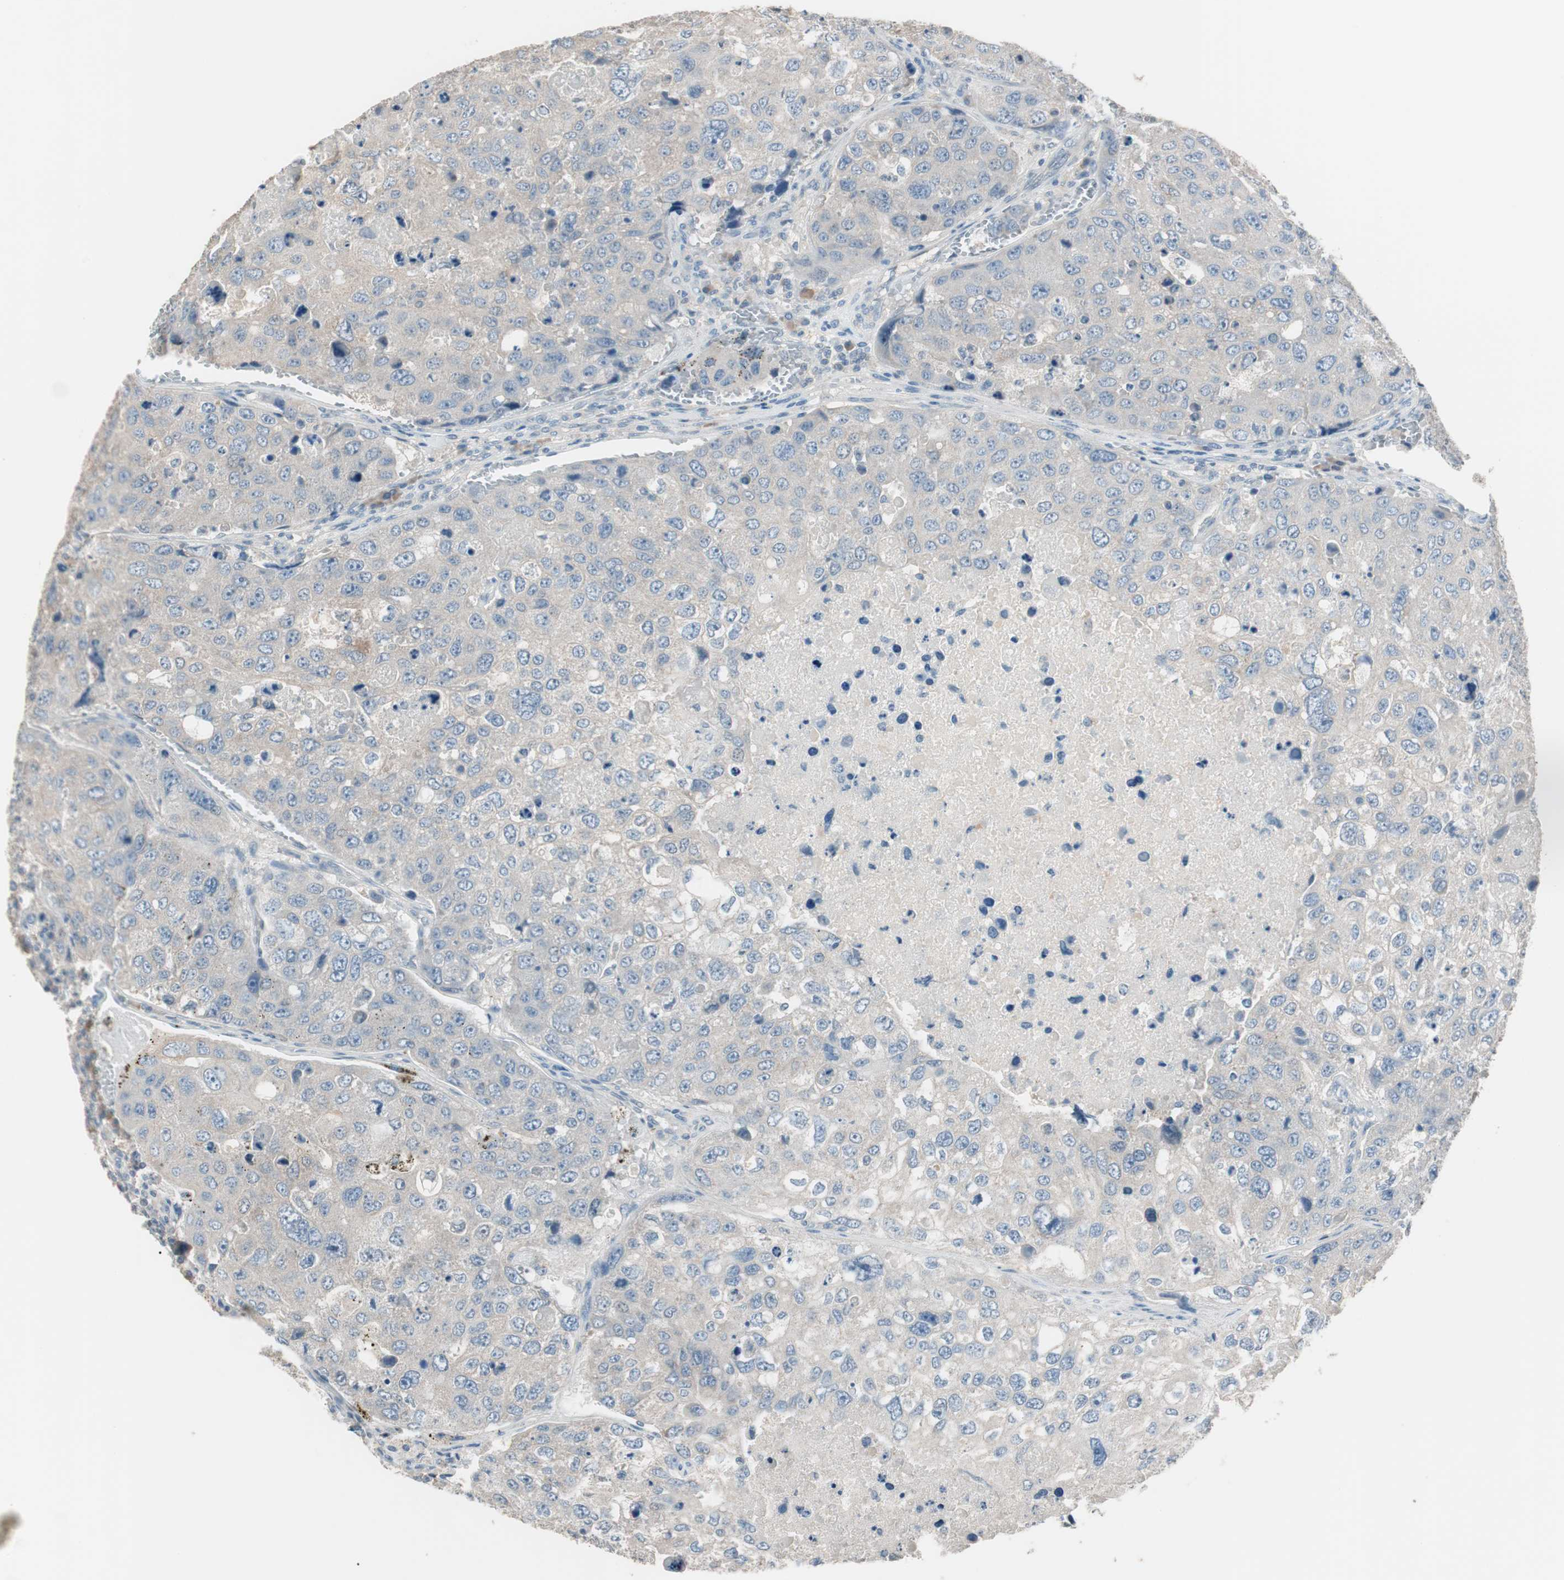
{"staining": {"intensity": "weak", "quantity": "25%-75%", "location": "cytoplasmic/membranous"}, "tissue": "urothelial cancer", "cell_type": "Tumor cells", "image_type": "cancer", "snomed": [{"axis": "morphology", "description": "Urothelial carcinoma, High grade"}, {"axis": "topography", "description": "Lymph node"}, {"axis": "topography", "description": "Urinary bladder"}], "caption": "Approximately 25%-75% of tumor cells in human high-grade urothelial carcinoma reveal weak cytoplasmic/membranous protein positivity as visualized by brown immunohistochemical staining.", "gene": "KHK", "patient": {"sex": "male", "age": 51}}